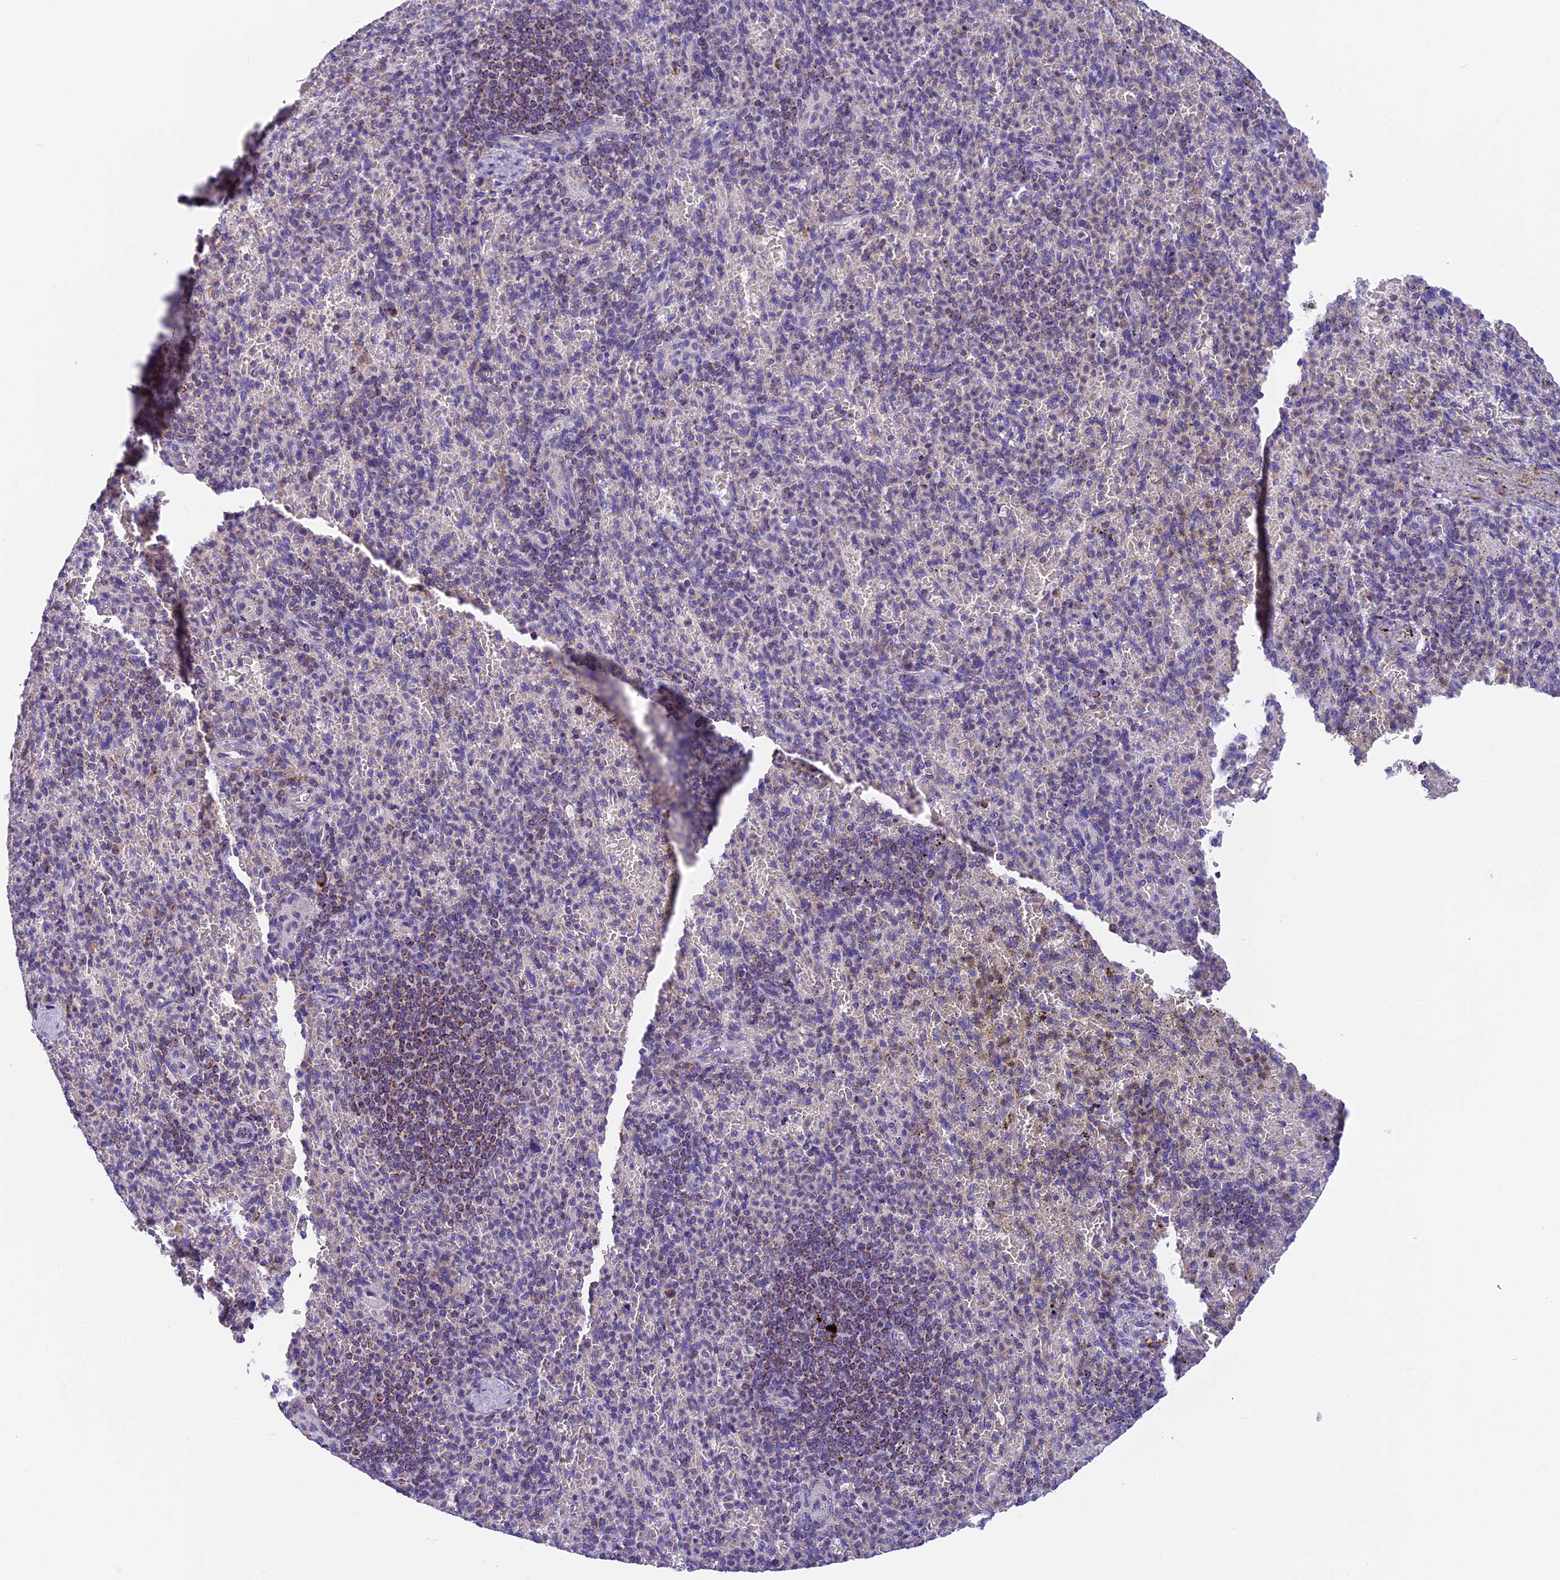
{"staining": {"intensity": "moderate", "quantity": "<25%", "location": "cytoplasmic/membranous"}, "tissue": "spleen", "cell_type": "Cells in red pulp", "image_type": "normal", "snomed": [{"axis": "morphology", "description": "Normal tissue, NOS"}, {"axis": "topography", "description": "Spleen"}], "caption": "DAB immunohistochemical staining of benign human spleen displays moderate cytoplasmic/membranous protein expression in about <25% of cells in red pulp.", "gene": "MGME1", "patient": {"sex": "female", "age": 74}}